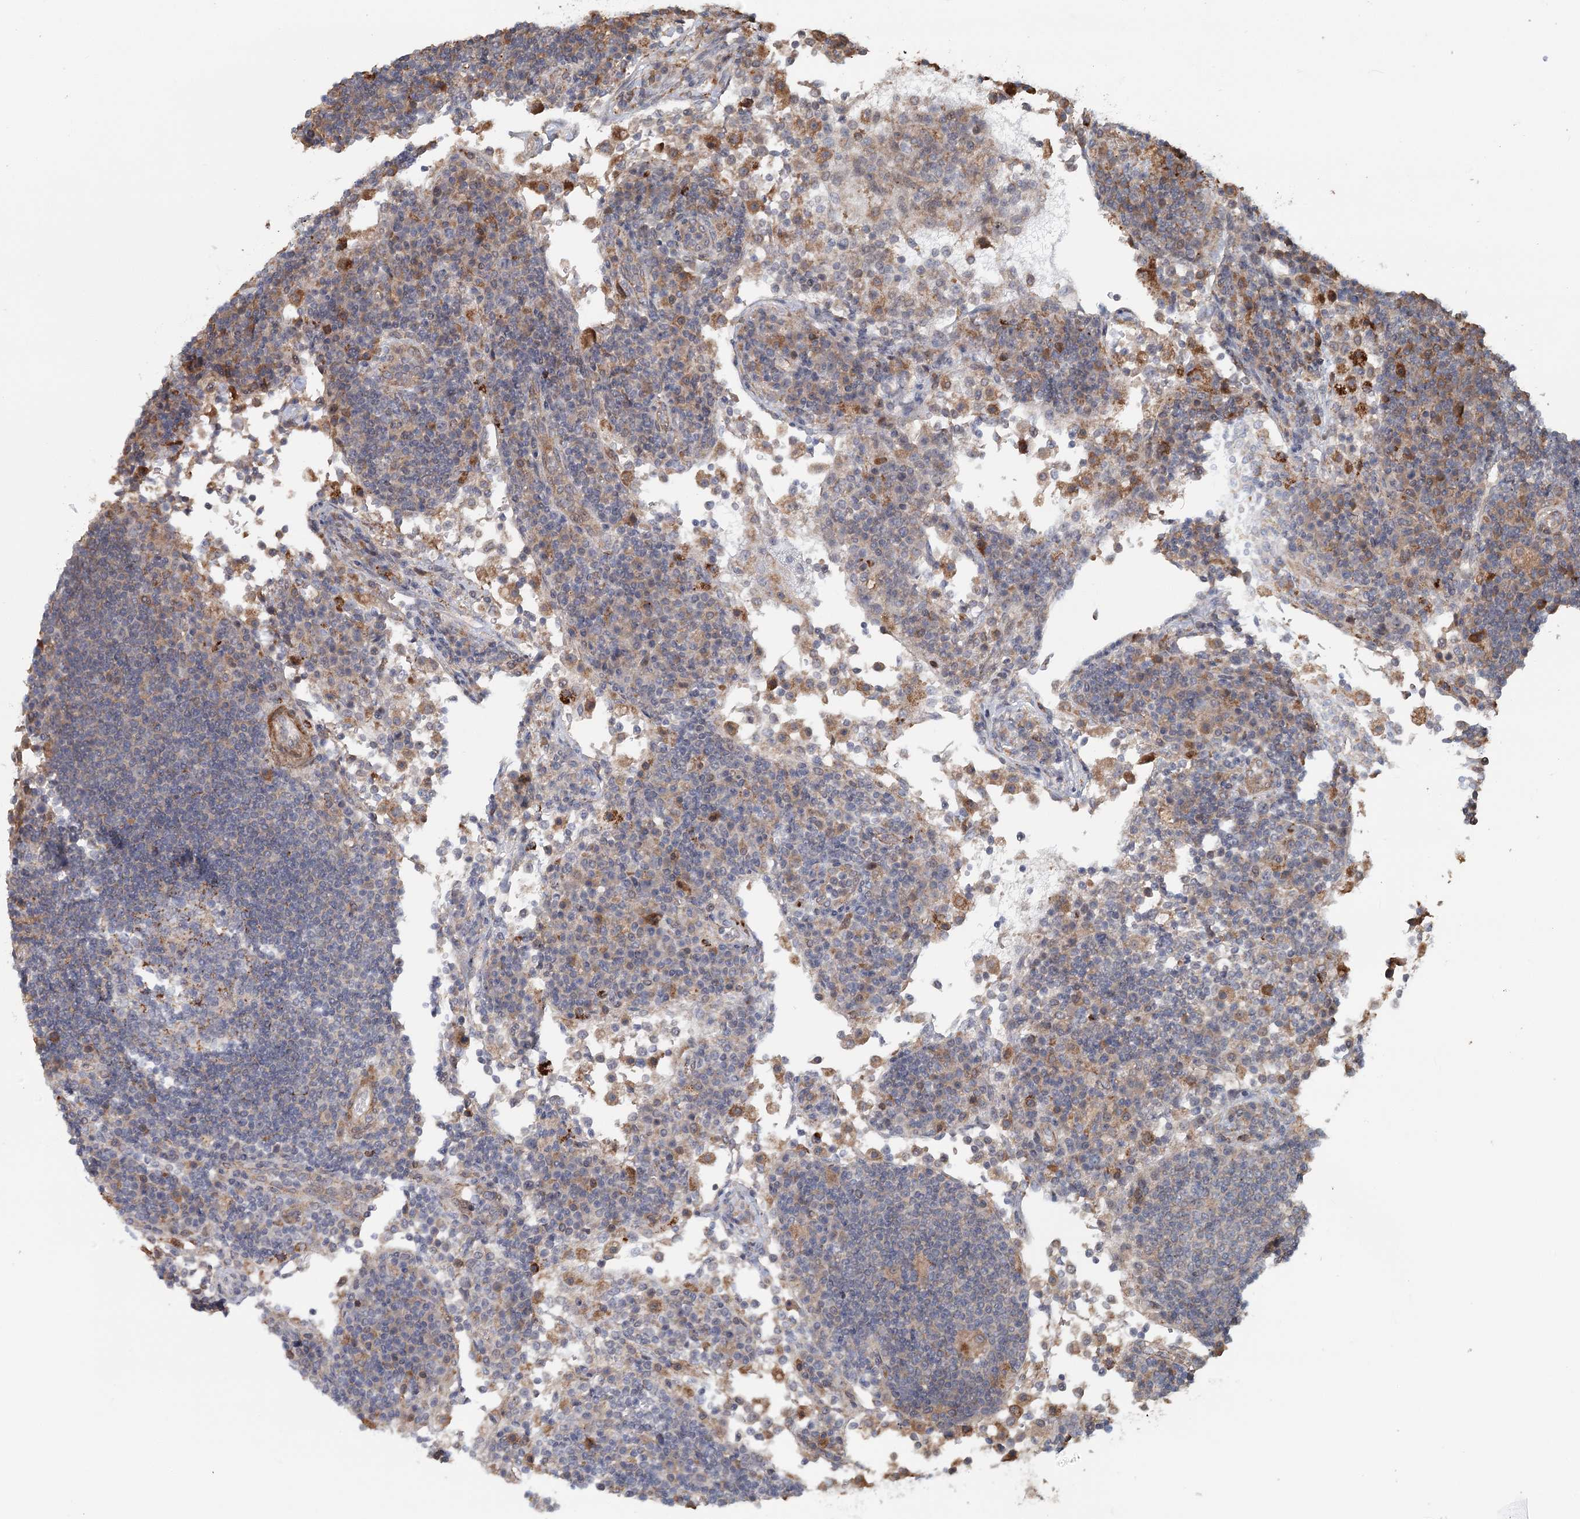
{"staining": {"intensity": "moderate", "quantity": "<25%", "location": "cytoplasmic/membranous"}, "tissue": "lymph node", "cell_type": "Germinal center cells", "image_type": "normal", "snomed": [{"axis": "morphology", "description": "Normal tissue, NOS"}, {"axis": "topography", "description": "Lymph node"}], "caption": "Immunohistochemistry (IHC) (DAB) staining of unremarkable lymph node displays moderate cytoplasmic/membranous protein positivity in about <25% of germinal center cells.", "gene": "RNF111", "patient": {"sex": "female", "age": 53}}